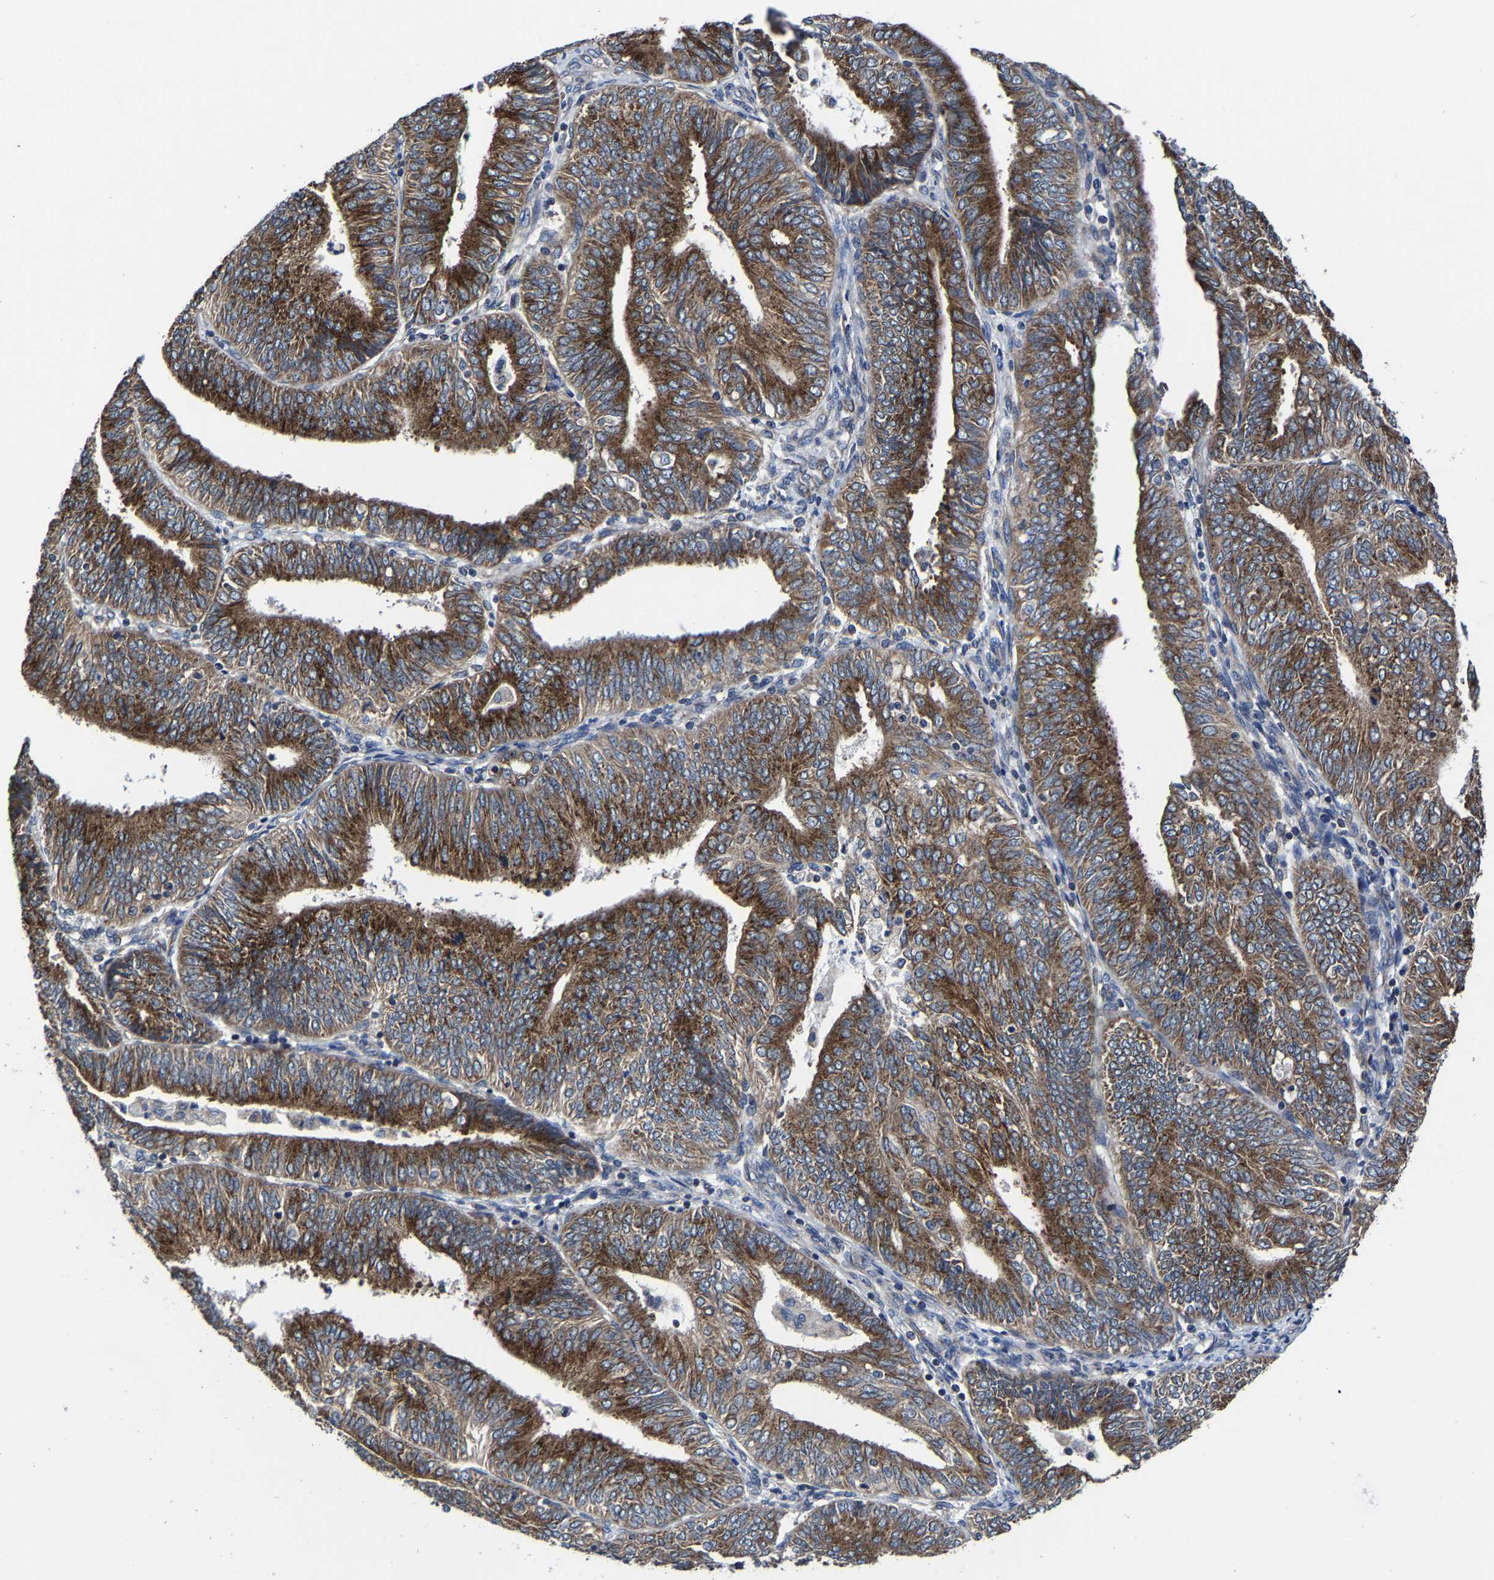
{"staining": {"intensity": "strong", "quantity": ">75%", "location": "cytoplasmic/membranous"}, "tissue": "endometrial cancer", "cell_type": "Tumor cells", "image_type": "cancer", "snomed": [{"axis": "morphology", "description": "Adenocarcinoma, NOS"}, {"axis": "topography", "description": "Endometrium"}], "caption": "Adenocarcinoma (endometrial) stained with immunohistochemistry exhibits strong cytoplasmic/membranous expression in about >75% of tumor cells.", "gene": "EBAG9", "patient": {"sex": "female", "age": 58}}